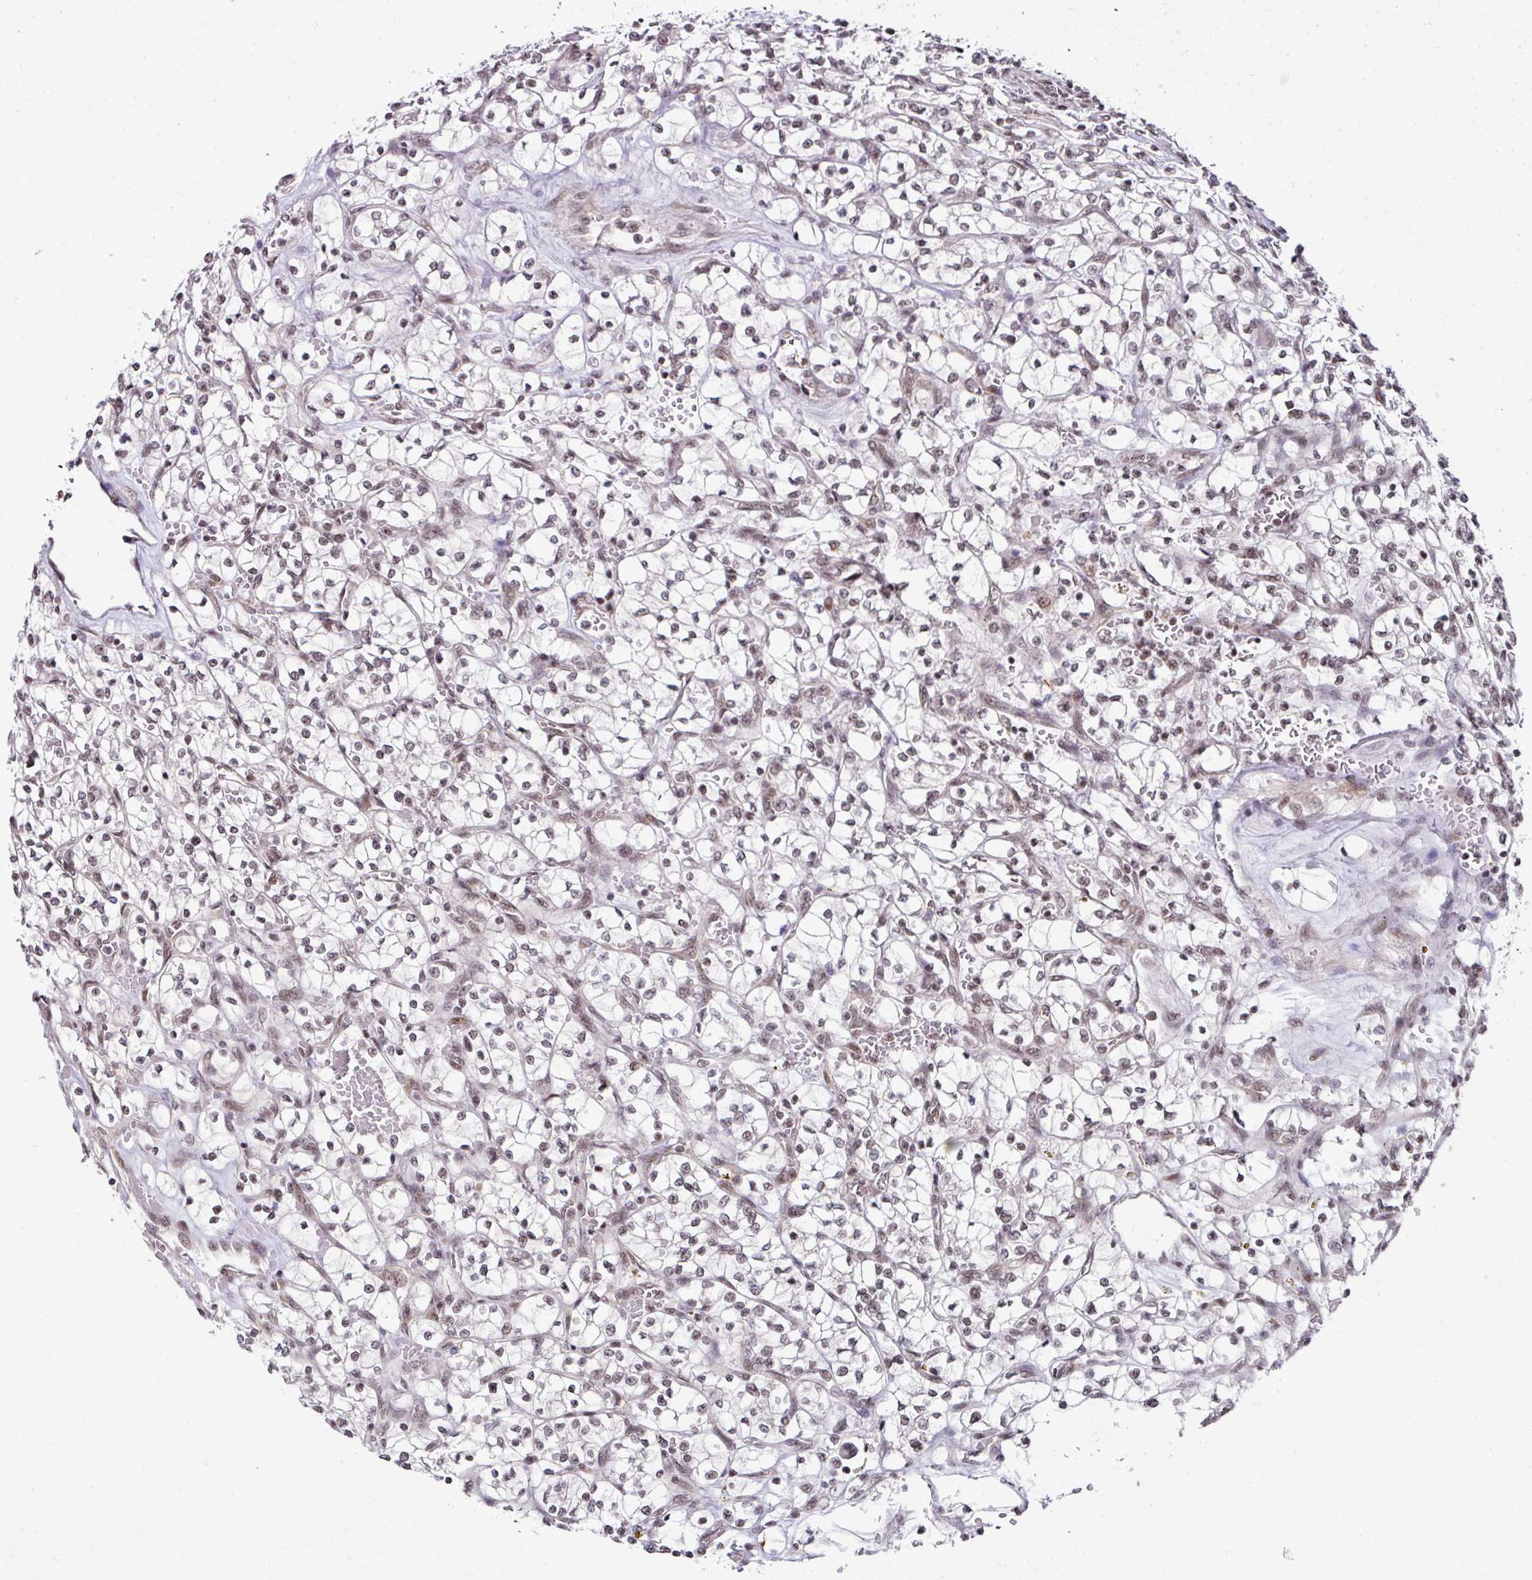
{"staining": {"intensity": "moderate", "quantity": ">75%", "location": "nuclear"}, "tissue": "renal cancer", "cell_type": "Tumor cells", "image_type": "cancer", "snomed": [{"axis": "morphology", "description": "Adenocarcinoma, NOS"}, {"axis": "topography", "description": "Kidney"}], "caption": "An immunohistochemistry (IHC) image of neoplastic tissue is shown. Protein staining in brown shows moderate nuclear positivity in adenocarcinoma (renal) within tumor cells.", "gene": "NFYA", "patient": {"sex": "female", "age": 64}}